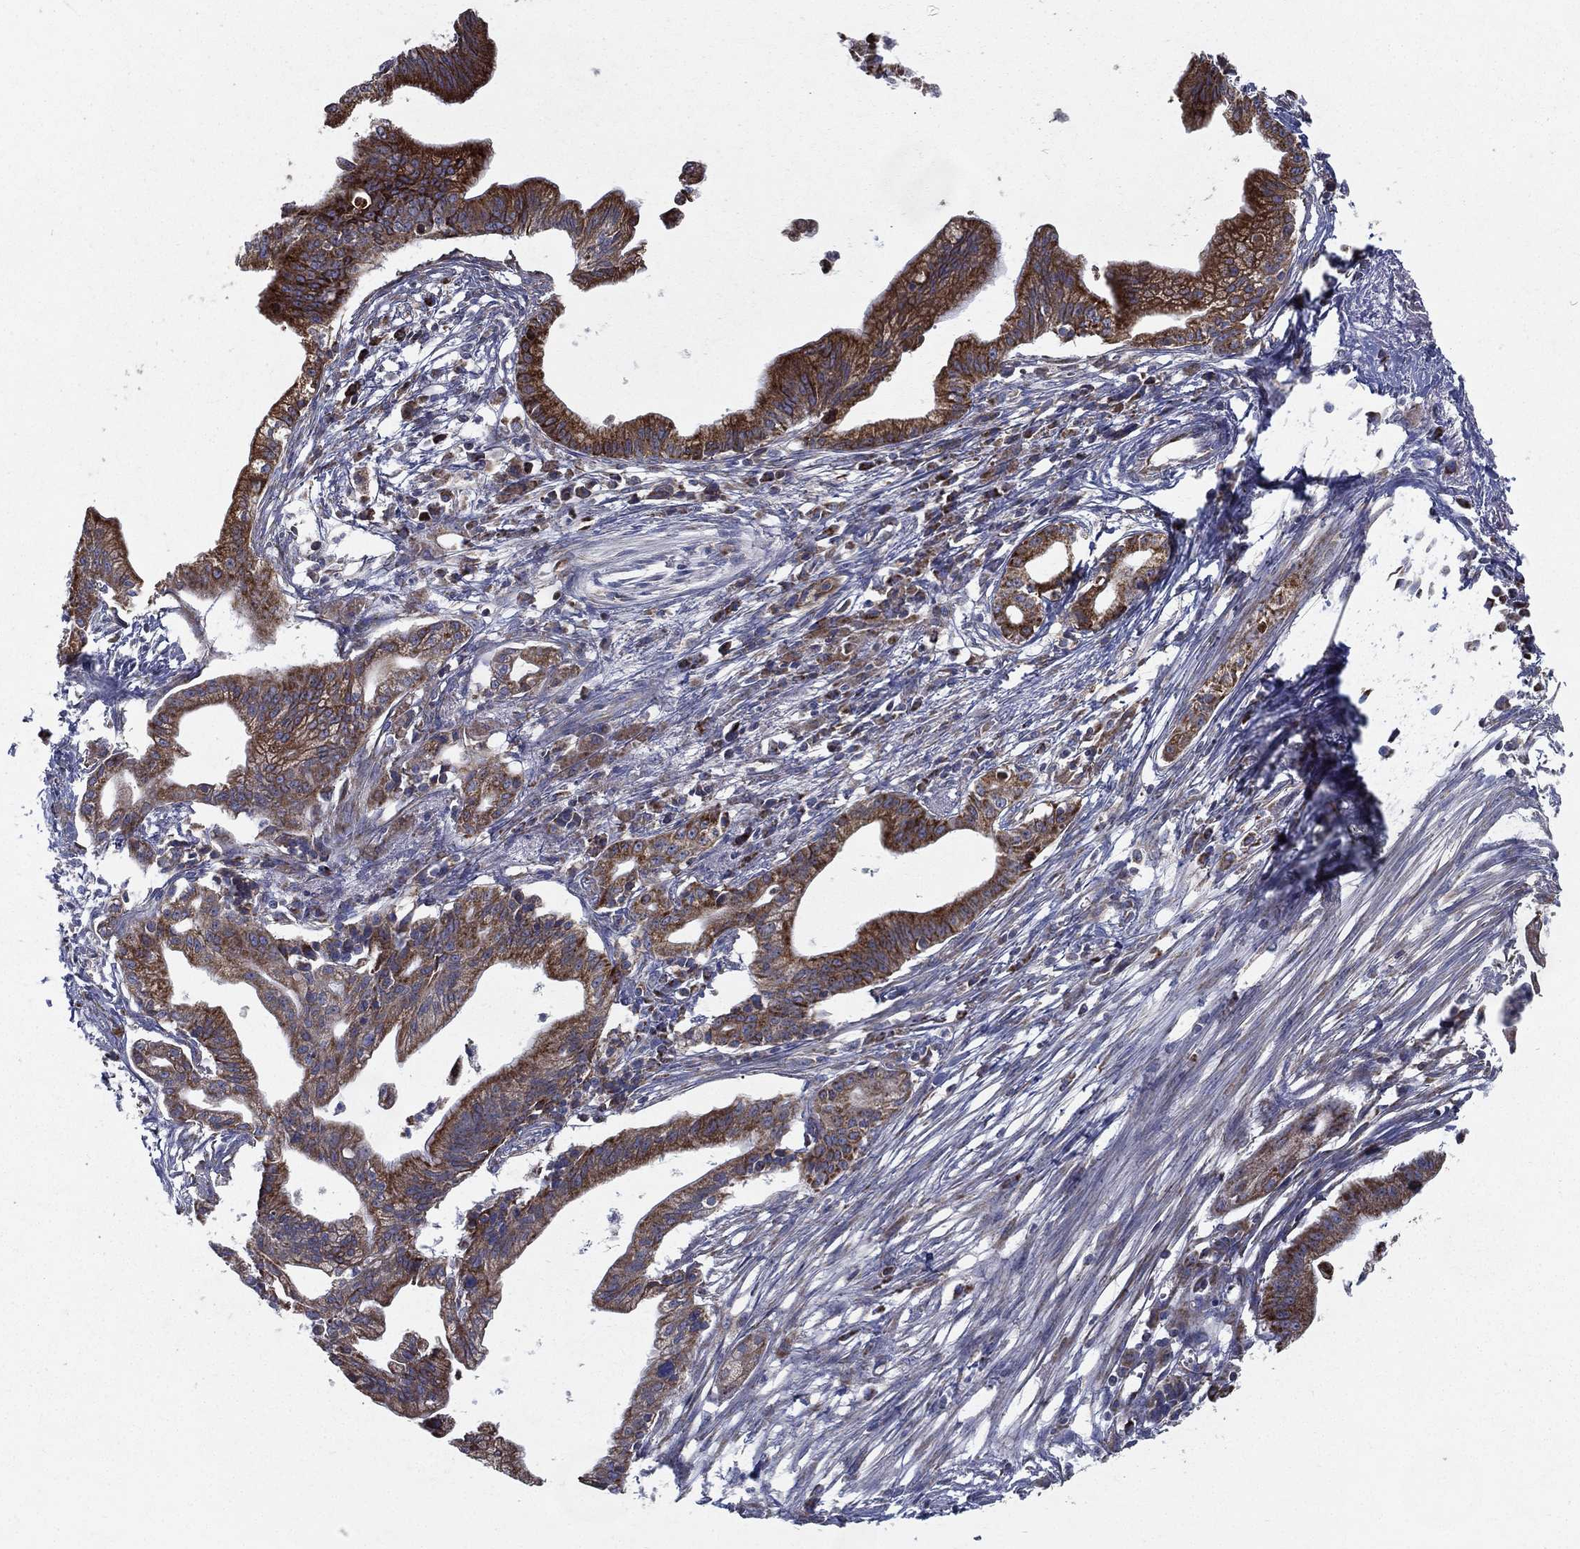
{"staining": {"intensity": "strong", "quantity": ">75%", "location": "cytoplasmic/membranous"}, "tissue": "pancreatic cancer", "cell_type": "Tumor cells", "image_type": "cancer", "snomed": [{"axis": "morphology", "description": "Normal tissue, NOS"}, {"axis": "morphology", "description": "Adenocarcinoma, NOS"}, {"axis": "topography", "description": "Pancreas"}], "caption": "This is an image of immunohistochemistry staining of adenocarcinoma (pancreatic), which shows strong staining in the cytoplasmic/membranous of tumor cells.", "gene": "MT-CYB", "patient": {"sex": "female", "age": 58}}